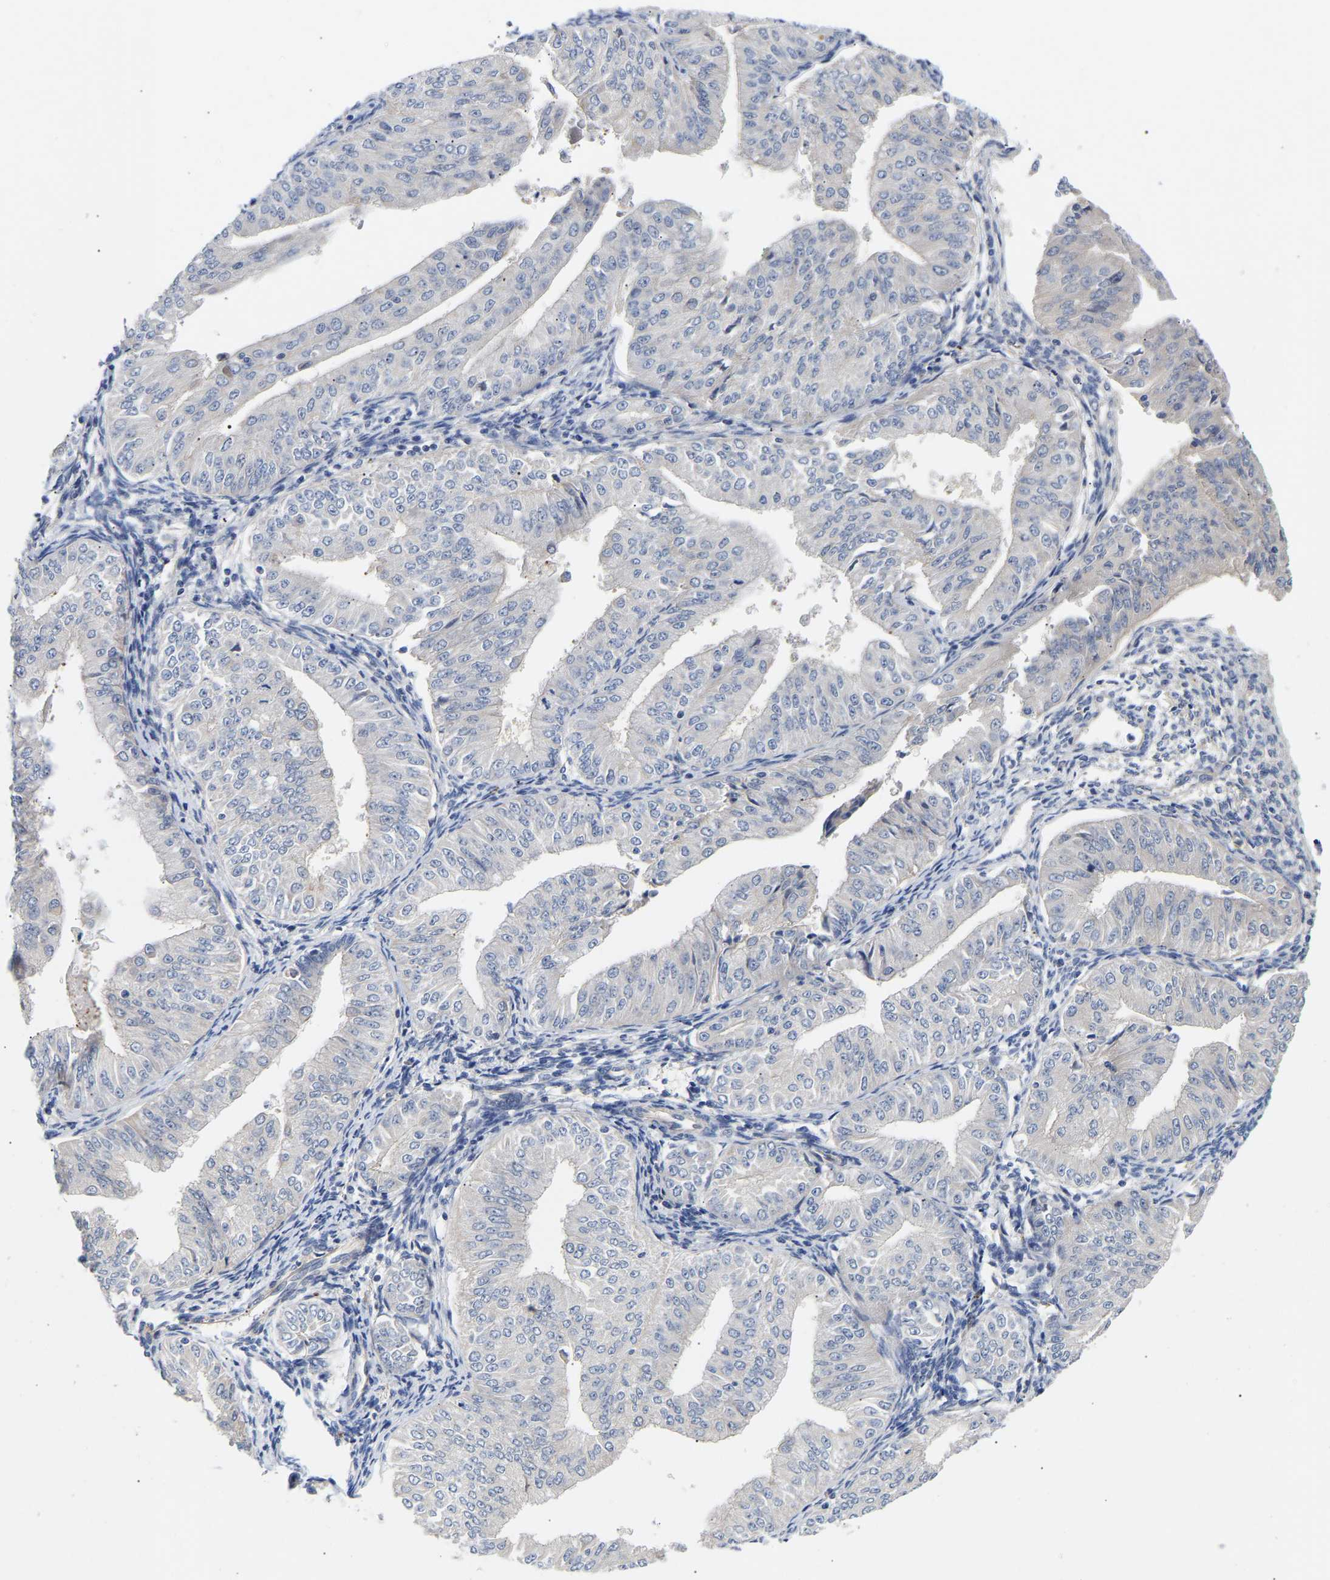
{"staining": {"intensity": "negative", "quantity": "none", "location": "none"}, "tissue": "endometrial cancer", "cell_type": "Tumor cells", "image_type": "cancer", "snomed": [{"axis": "morphology", "description": "Normal tissue, NOS"}, {"axis": "morphology", "description": "Adenocarcinoma, NOS"}, {"axis": "topography", "description": "Endometrium"}], "caption": "Endometrial cancer (adenocarcinoma) stained for a protein using IHC shows no staining tumor cells.", "gene": "KASH5", "patient": {"sex": "female", "age": 53}}